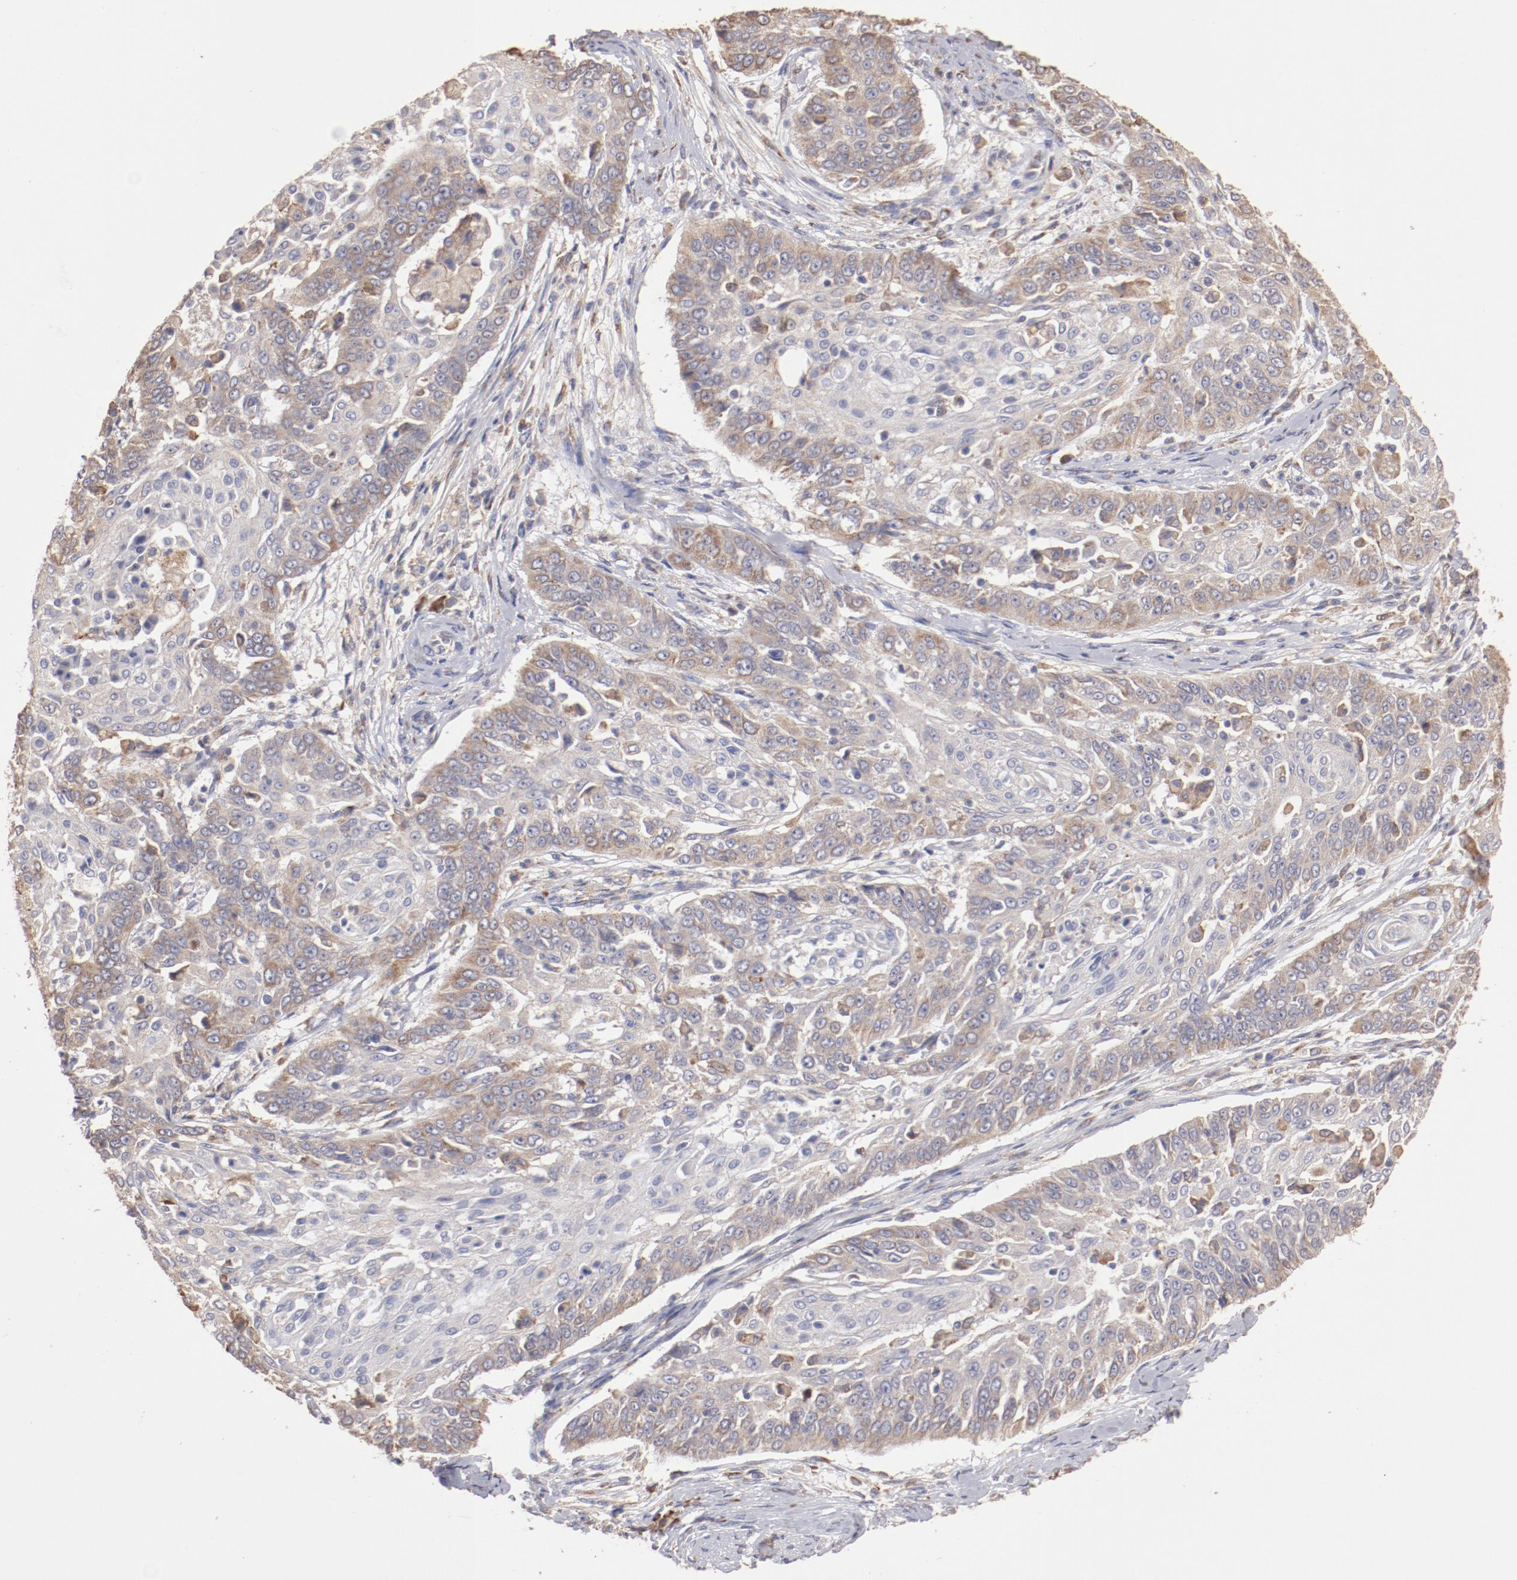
{"staining": {"intensity": "weak", "quantity": "<25%", "location": "cytoplasmic/membranous"}, "tissue": "cervical cancer", "cell_type": "Tumor cells", "image_type": "cancer", "snomed": [{"axis": "morphology", "description": "Squamous cell carcinoma, NOS"}, {"axis": "topography", "description": "Cervix"}], "caption": "High magnification brightfield microscopy of cervical cancer (squamous cell carcinoma) stained with DAB (3,3'-diaminobenzidine) (brown) and counterstained with hematoxylin (blue): tumor cells show no significant staining.", "gene": "NFKBIE", "patient": {"sex": "female", "age": 64}}